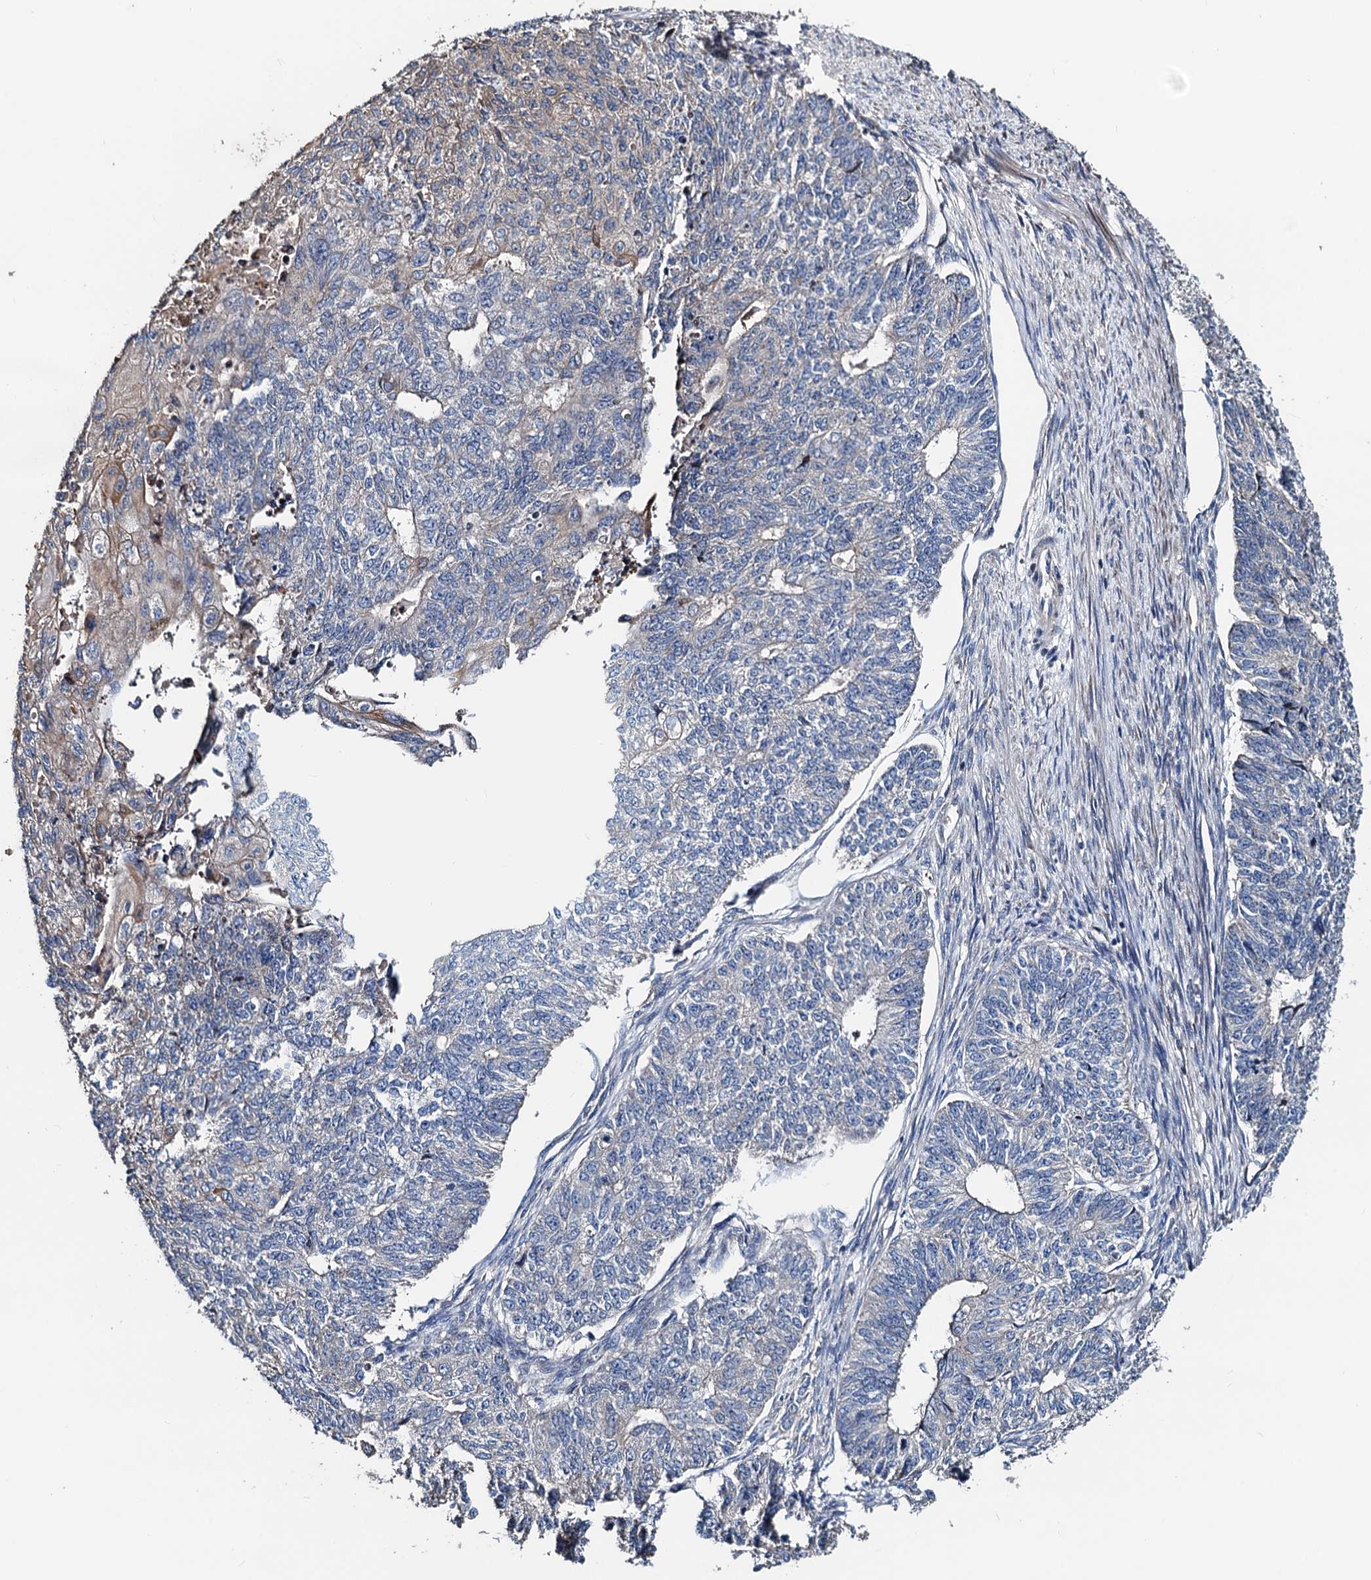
{"staining": {"intensity": "negative", "quantity": "none", "location": "none"}, "tissue": "endometrial cancer", "cell_type": "Tumor cells", "image_type": "cancer", "snomed": [{"axis": "morphology", "description": "Adenocarcinoma, NOS"}, {"axis": "topography", "description": "Endometrium"}], "caption": "High power microscopy image of an immunohistochemistry image of adenocarcinoma (endometrial), revealing no significant expression in tumor cells. (Stains: DAB immunohistochemistry (IHC) with hematoxylin counter stain, Microscopy: brightfield microscopy at high magnification).", "gene": "AKAP11", "patient": {"sex": "female", "age": 32}}